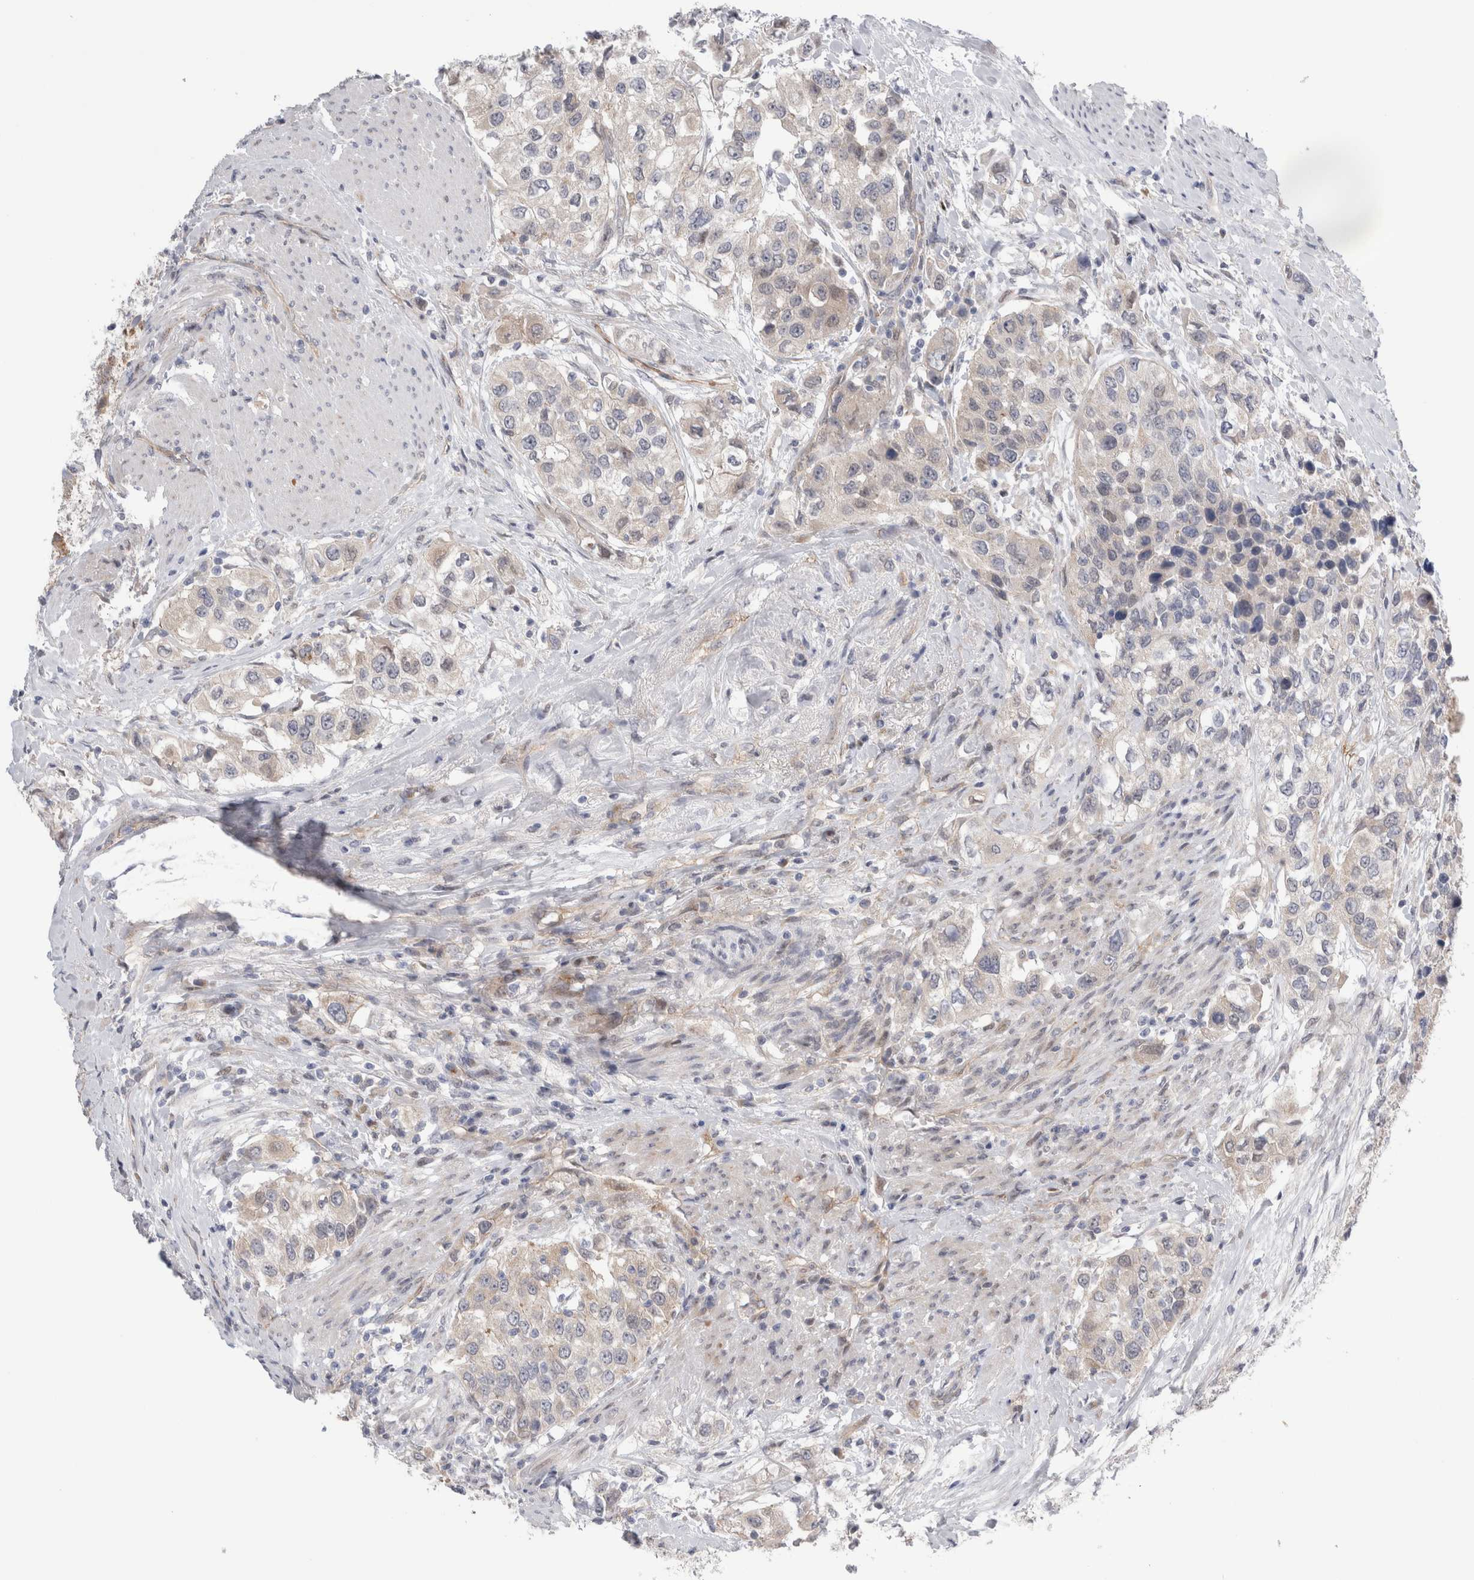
{"staining": {"intensity": "negative", "quantity": "none", "location": "none"}, "tissue": "urothelial cancer", "cell_type": "Tumor cells", "image_type": "cancer", "snomed": [{"axis": "morphology", "description": "Urothelial carcinoma, High grade"}, {"axis": "topography", "description": "Urinary bladder"}], "caption": "The IHC micrograph has no significant expression in tumor cells of urothelial cancer tissue.", "gene": "TAFA5", "patient": {"sex": "female", "age": 80}}